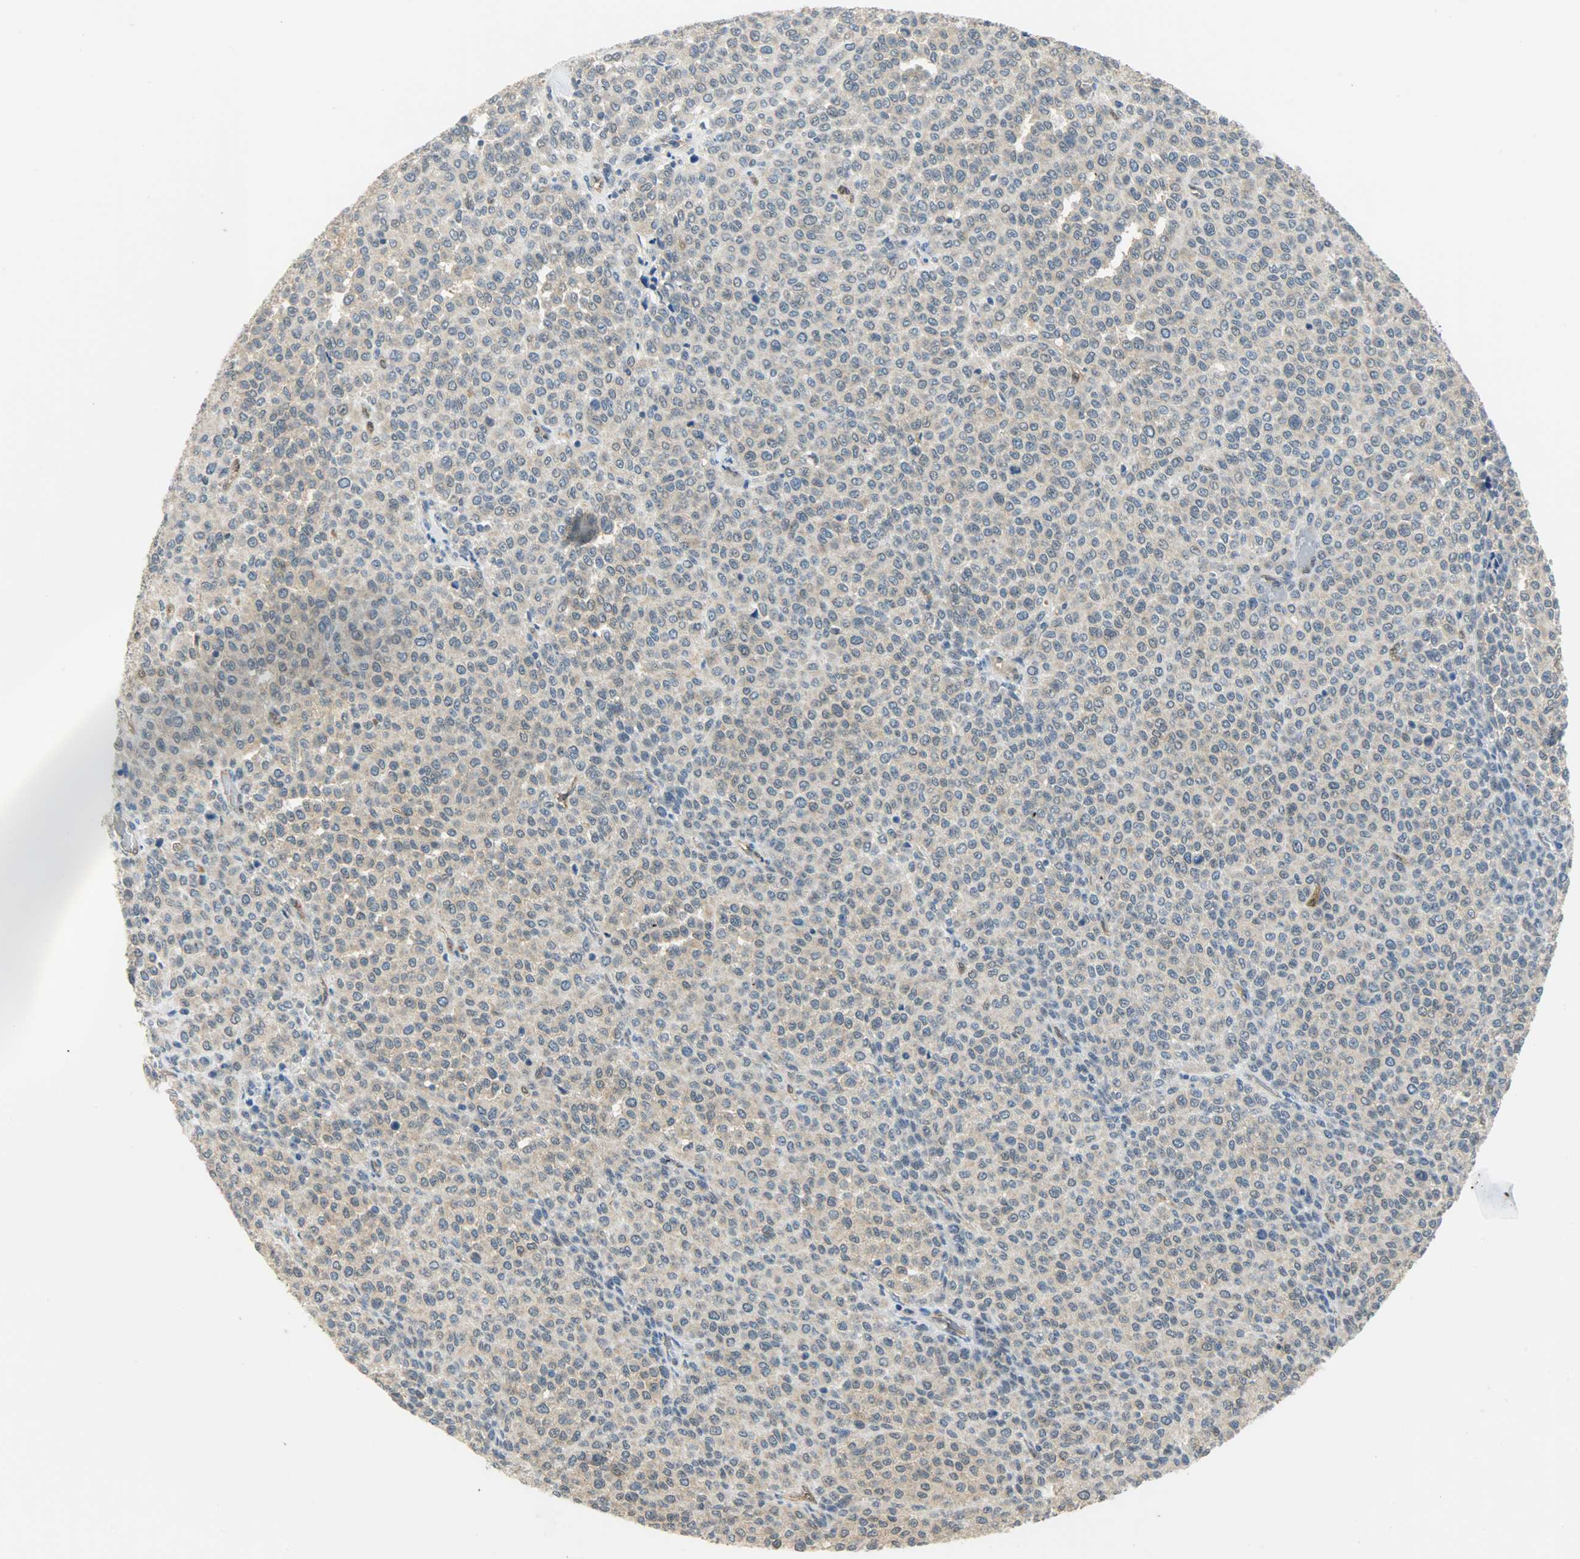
{"staining": {"intensity": "weak", "quantity": "<25%", "location": "cytoplasmic/membranous"}, "tissue": "melanoma", "cell_type": "Tumor cells", "image_type": "cancer", "snomed": [{"axis": "morphology", "description": "Malignant melanoma, Metastatic site"}, {"axis": "topography", "description": "Pancreas"}], "caption": "IHC photomicrograph of human malignant melanoma (metastatic site) stained for a protein (brown), which demonstrates no expression in tumor cells.", "gene": "FKBP1A", "patient": {"sex": "female", "age": 30}}